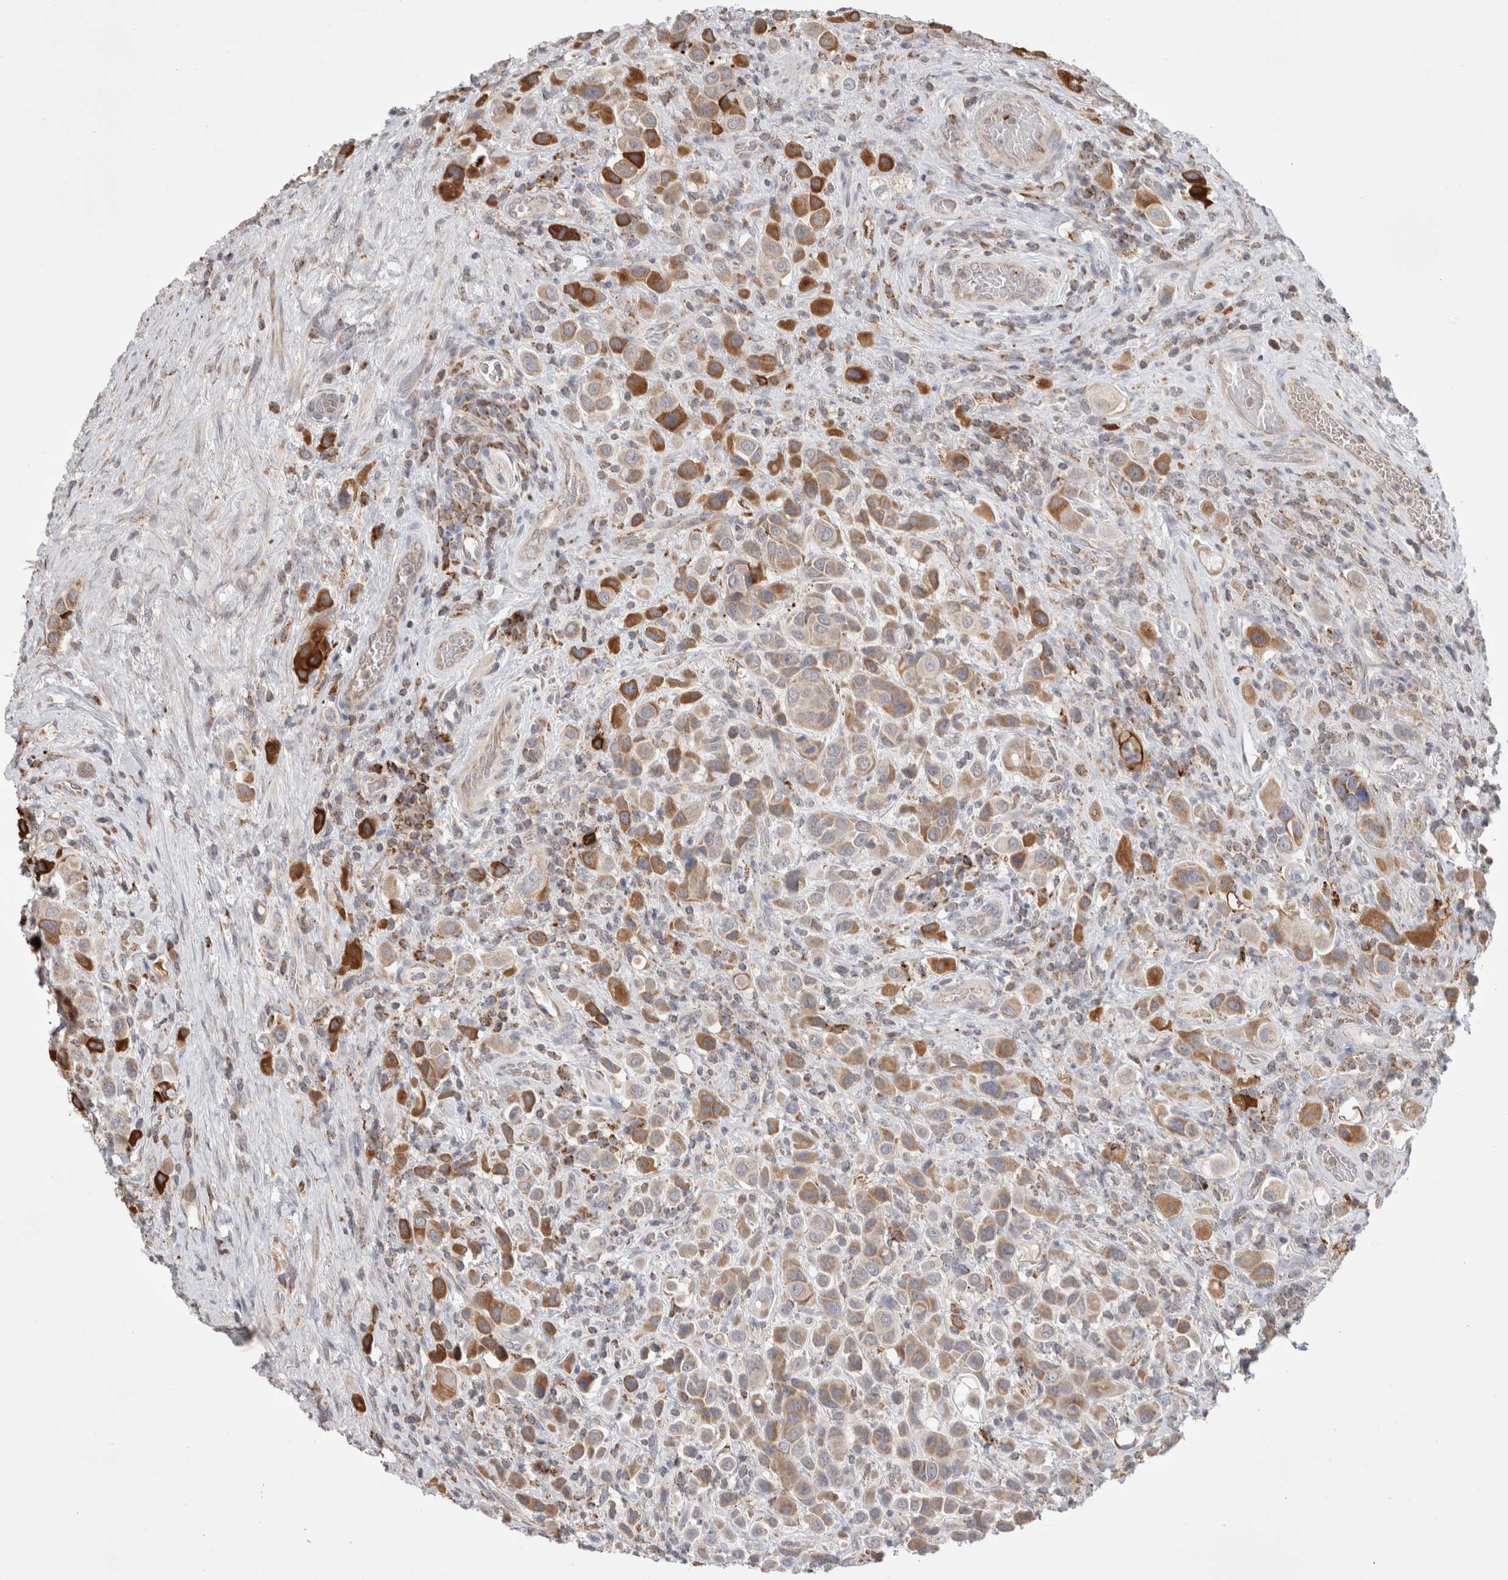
{"staining": {"intensity": "strong", "quantity": "25%-75%", "location": "cytoplasmic/membranous"}, "tissue": "urothelial cancer", "cell_type": "Tumor cells", "image_type": "cancer", "snomed": [{"axis": "morphology", "description": "Urothelial carcinoma, High grade"}, {"axis": "topography", "description": "Urinary bladder"}], "caption": "High-grade urothelial carcinoma stained for a protein demonstrates strong cytoplasmic/membranous positivity in tumor cells.", "gene": "HROB", "patient": {"sex": "male", "age": 50}}